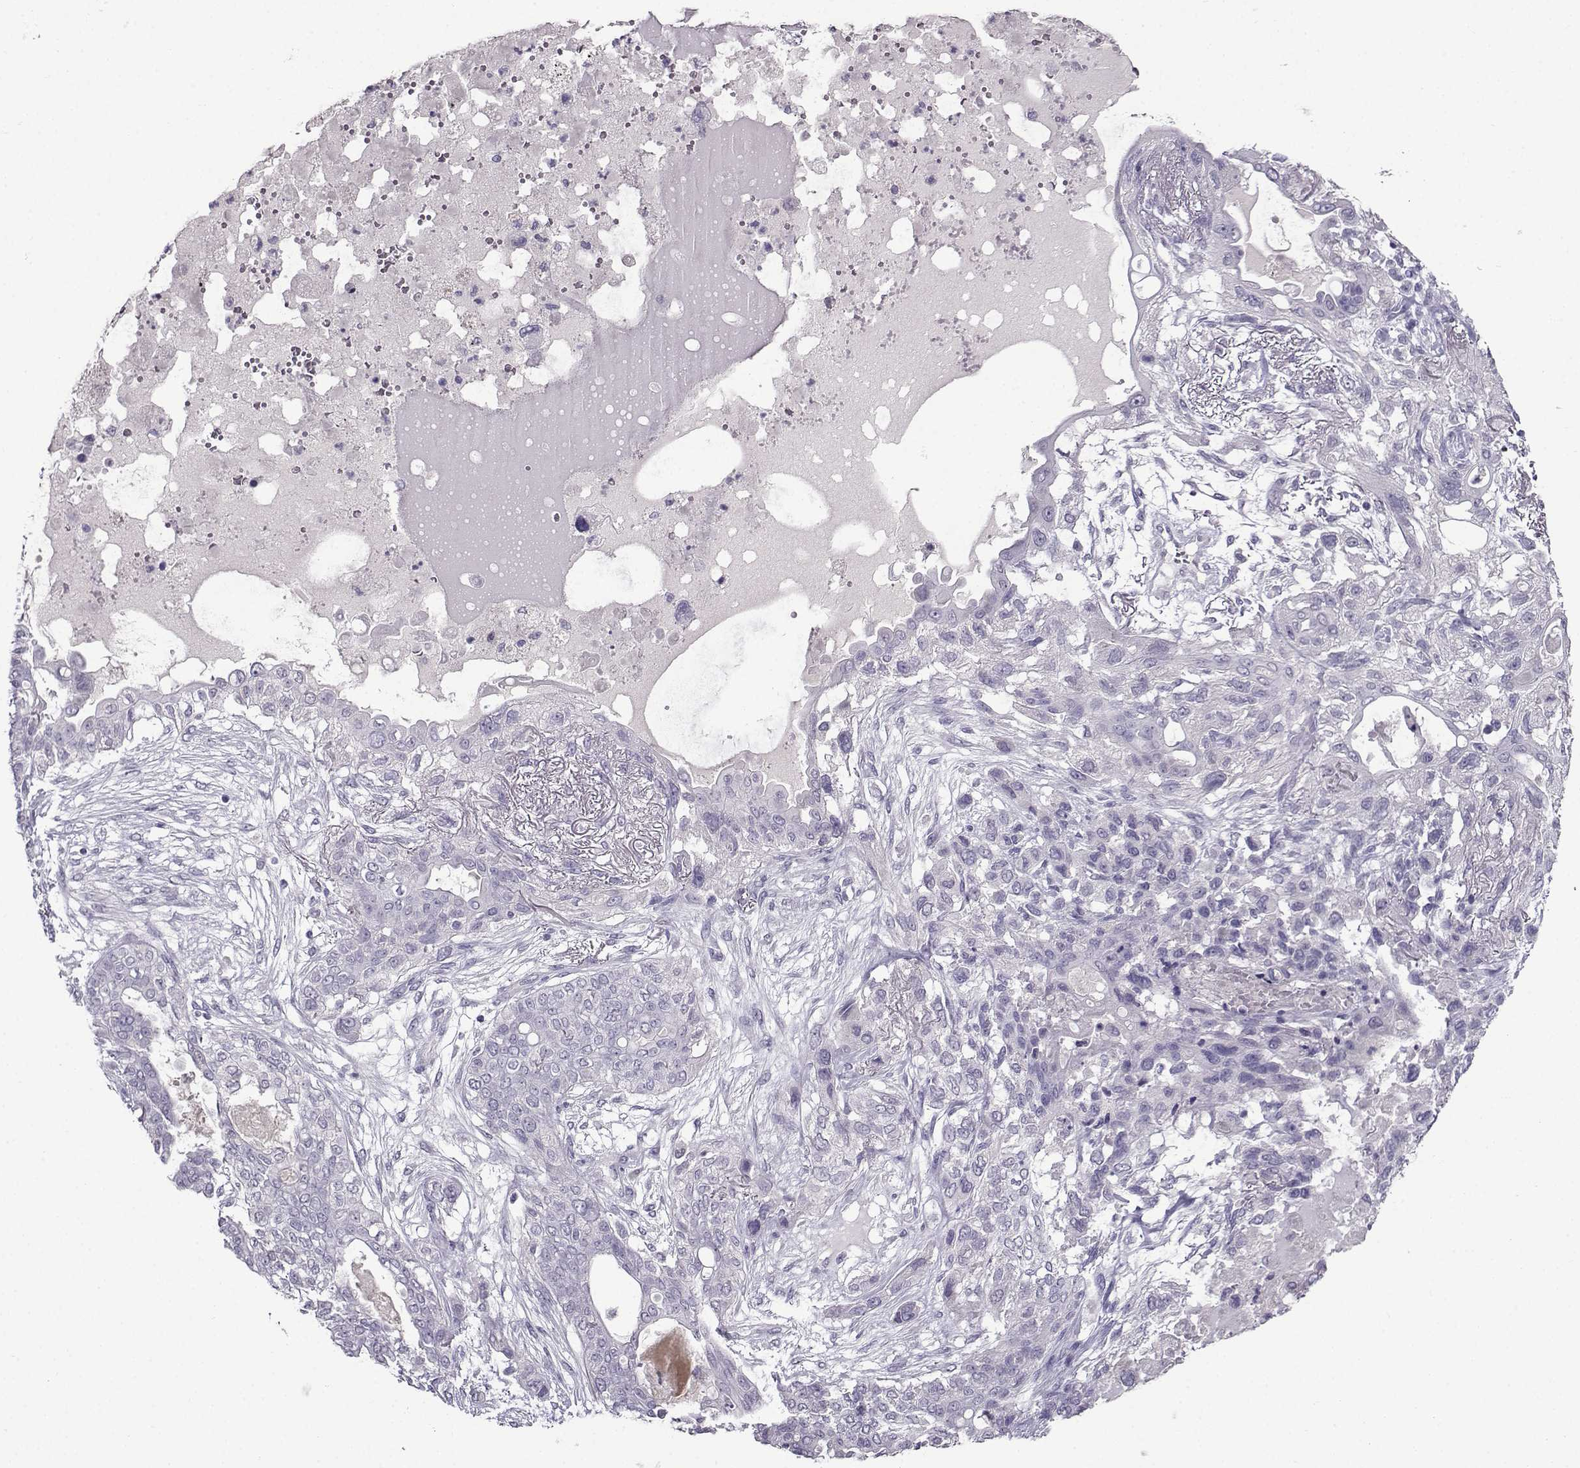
{"staining": {"intensity": "negative", "quantity": "none", "location": "none"}, "tissue": "lung cancer", "cell_type": "Tumor cells", "image_type": "cancer", "snomed": [{"axis": "morphology", "description": "Squamous cell carcinoma, NOS"}, {"axis": "topography", "description": "Lung"}], "caption": "Immunohistochemistry image of lung cancer (squamous cell carcinoma) stained for a protein (brown), which displays no staining in tumor cells.", "gene": "CRYBB1", "patient": {"sex": "female", "age": 70}}